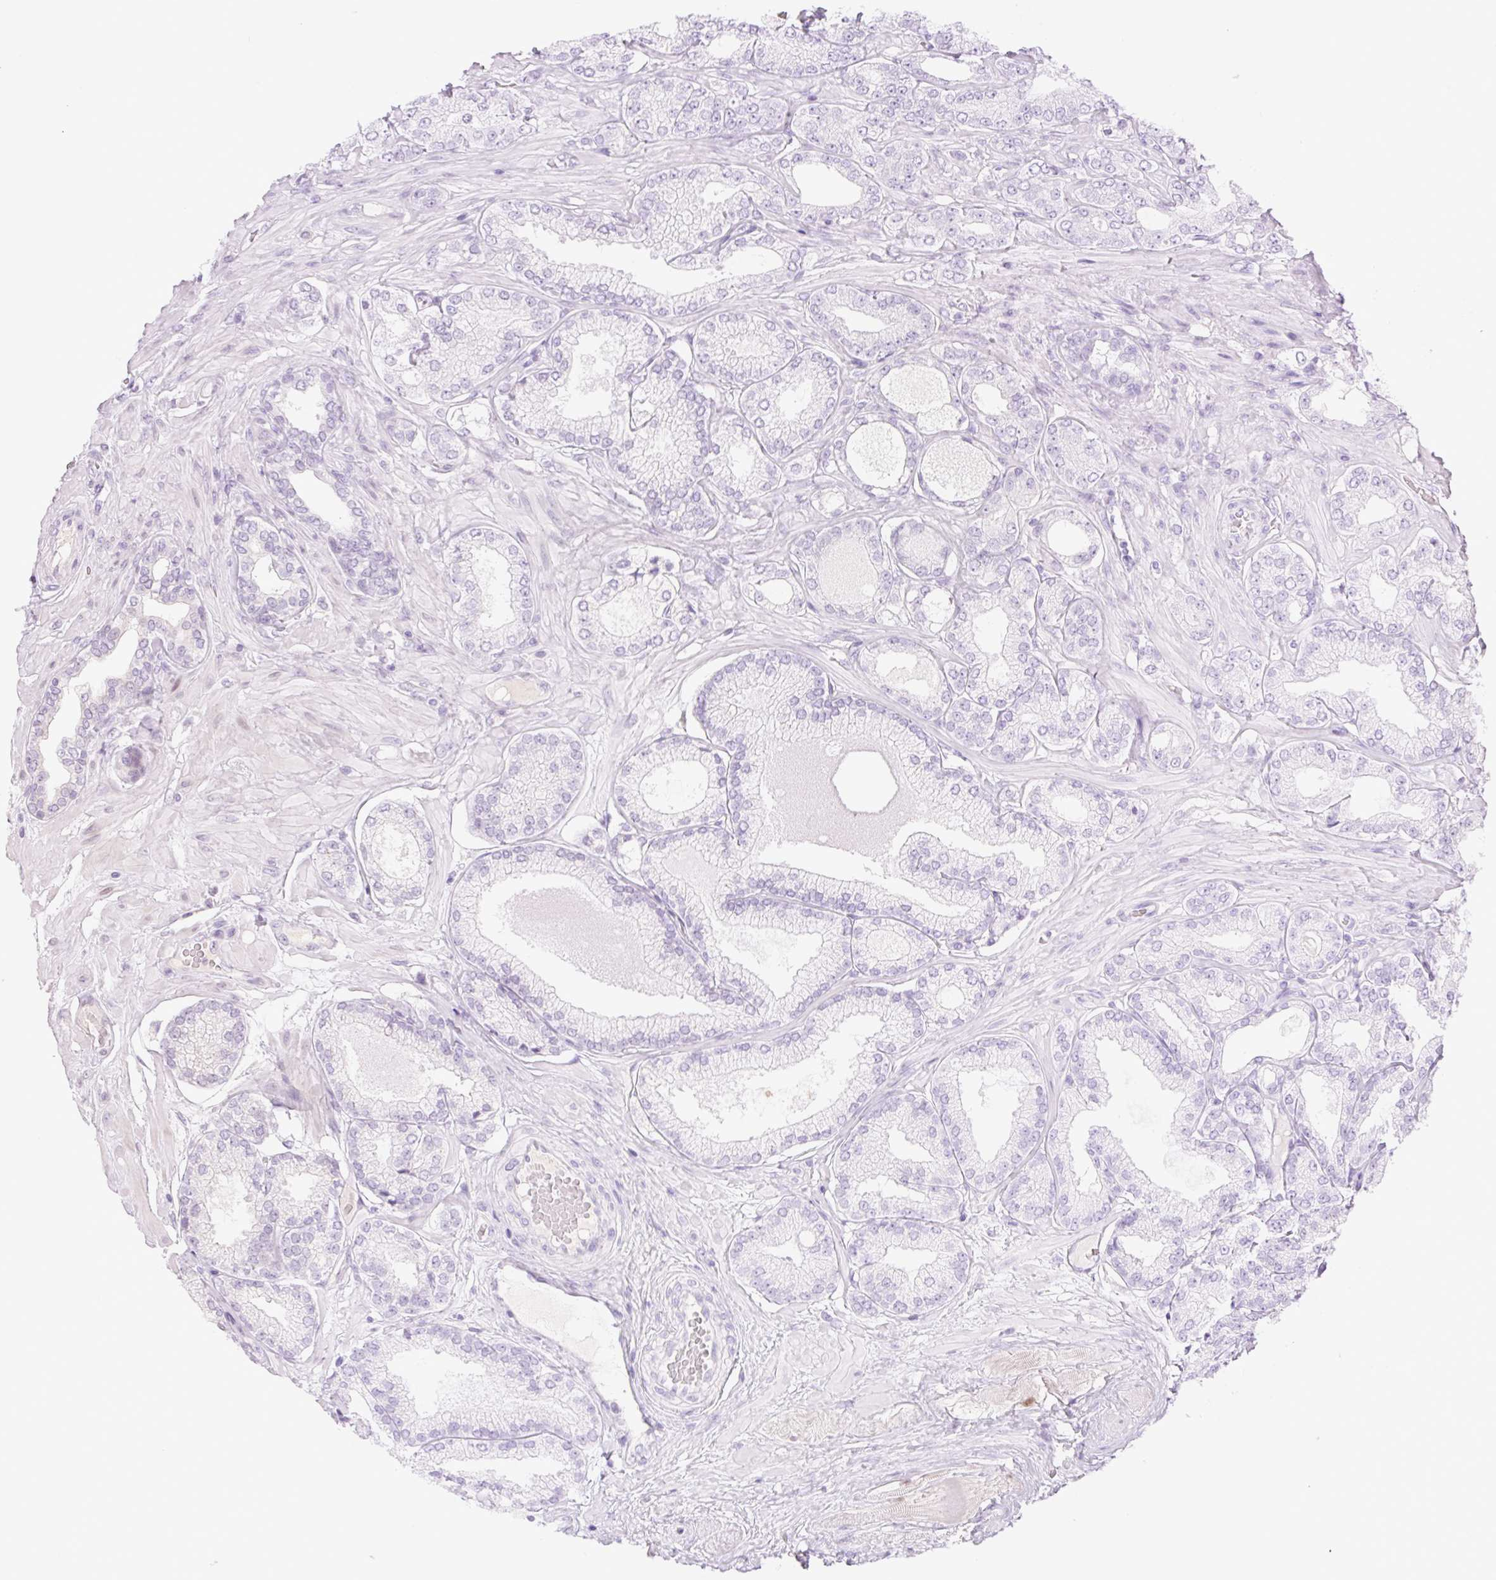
{"staining": {"intensity": "negative", "quantity": "none", "location": "none"}, "tissue": "prostate cancer", "cell_type": "Tumor cells", "image_type": "cancer", "snomed": [{"axis": "morphology", "description": "Adenocarcinoma, High grade"}, {"axis": "topography", "description": "Prostate"}], "caption": "High power microscopy photomicrograph of an immunohistochemistry image of prostate high-grade adenocarcinoma, revealing no significant positivity in tumor cells.", "gene": "TBX15", "patient": {"sex": "male", "age": 68}}